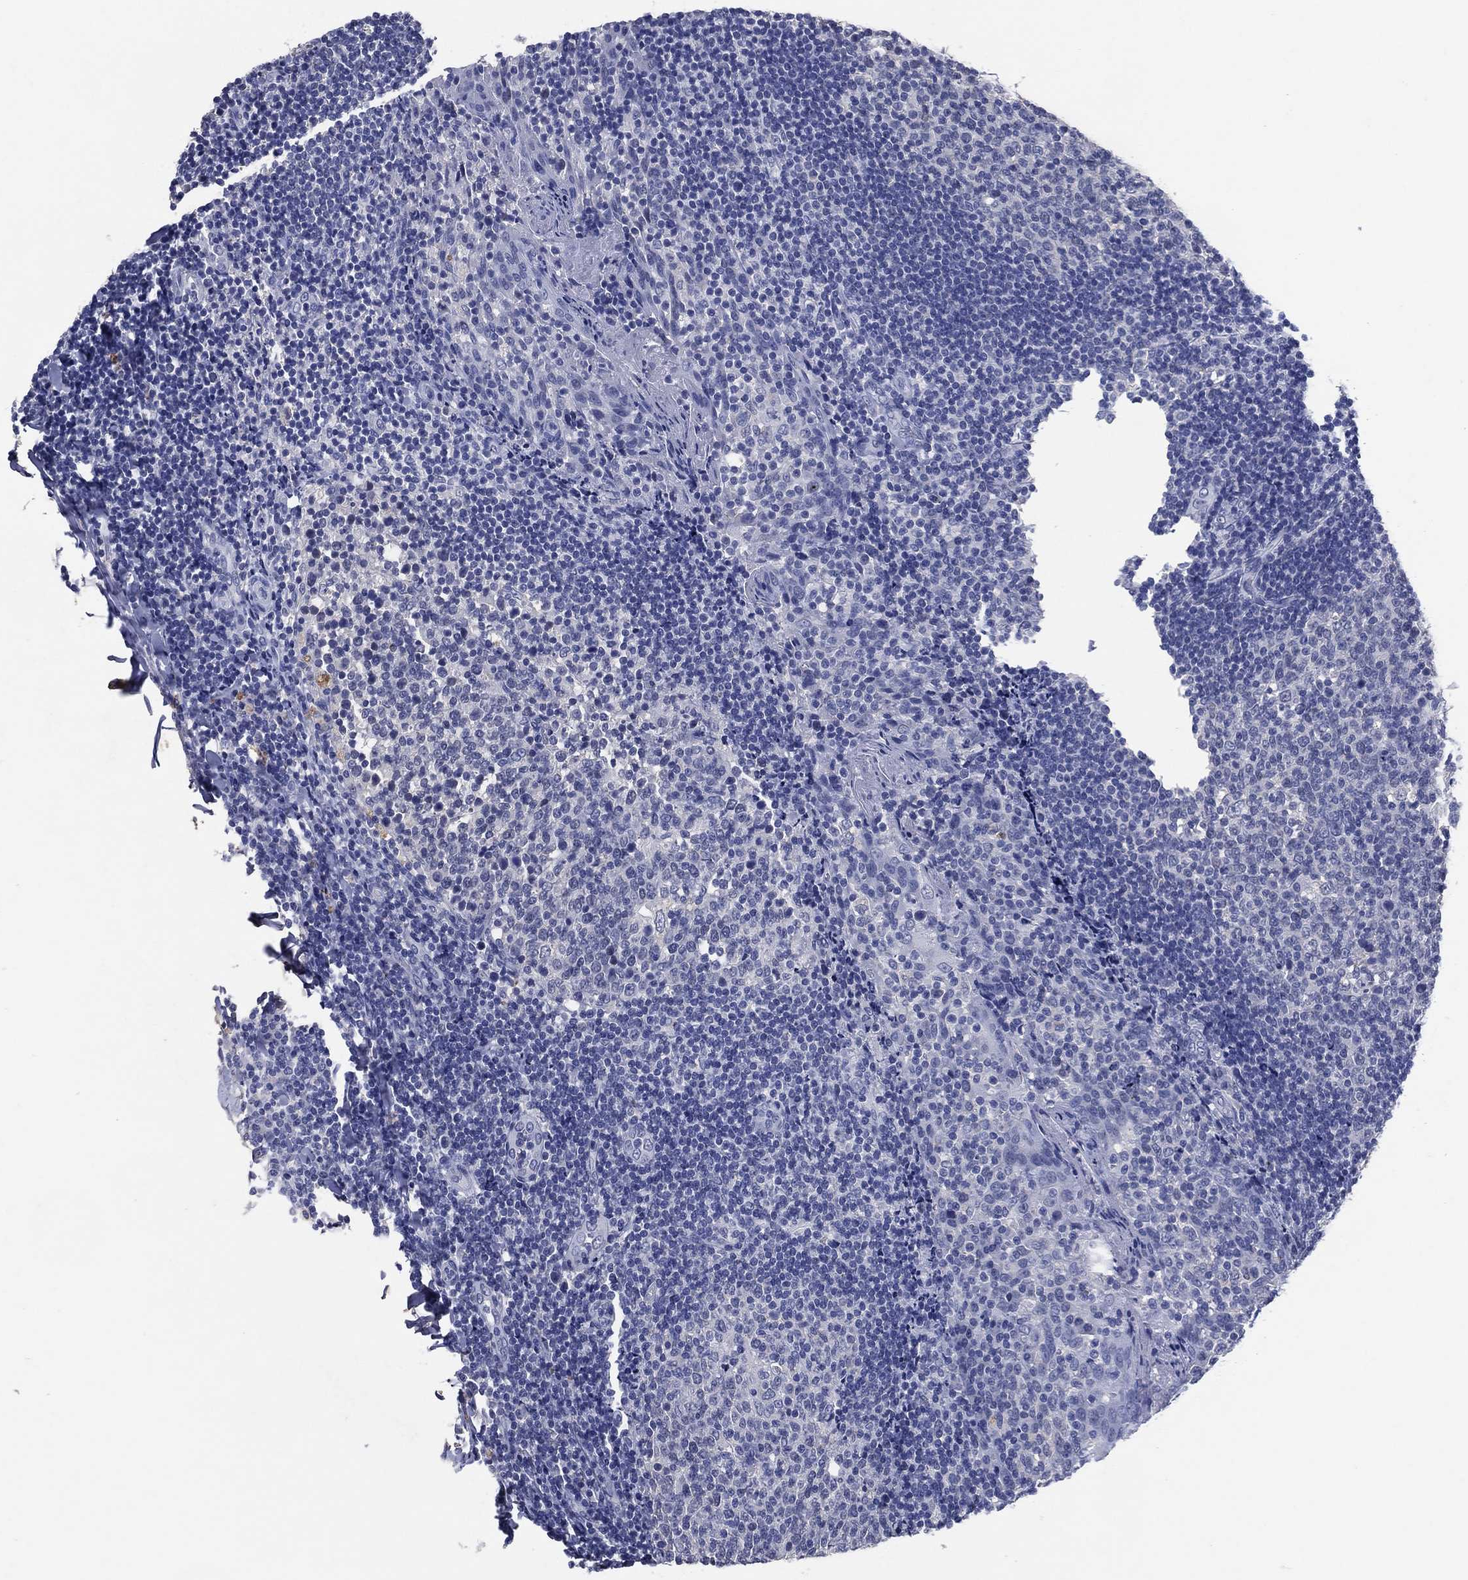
{"staining": {"intensity": "negative", "quantity": "none", "location": "none"}, "tissue": "tonsil", "cell_type": "Non-germinal center cells", "image_type": "normal", "snomed": [{"axis": "morphology", "description": "Normal tissue, NOS"}, {"axis": "topography", "description": "Tonsil"}], "caption": "A micrograph of tonsil stained for a protein demonstrates no brown staining in non-germinal center cells.", "gene": "FSCN2", "patient": {"sex": "female", "age": 10}}